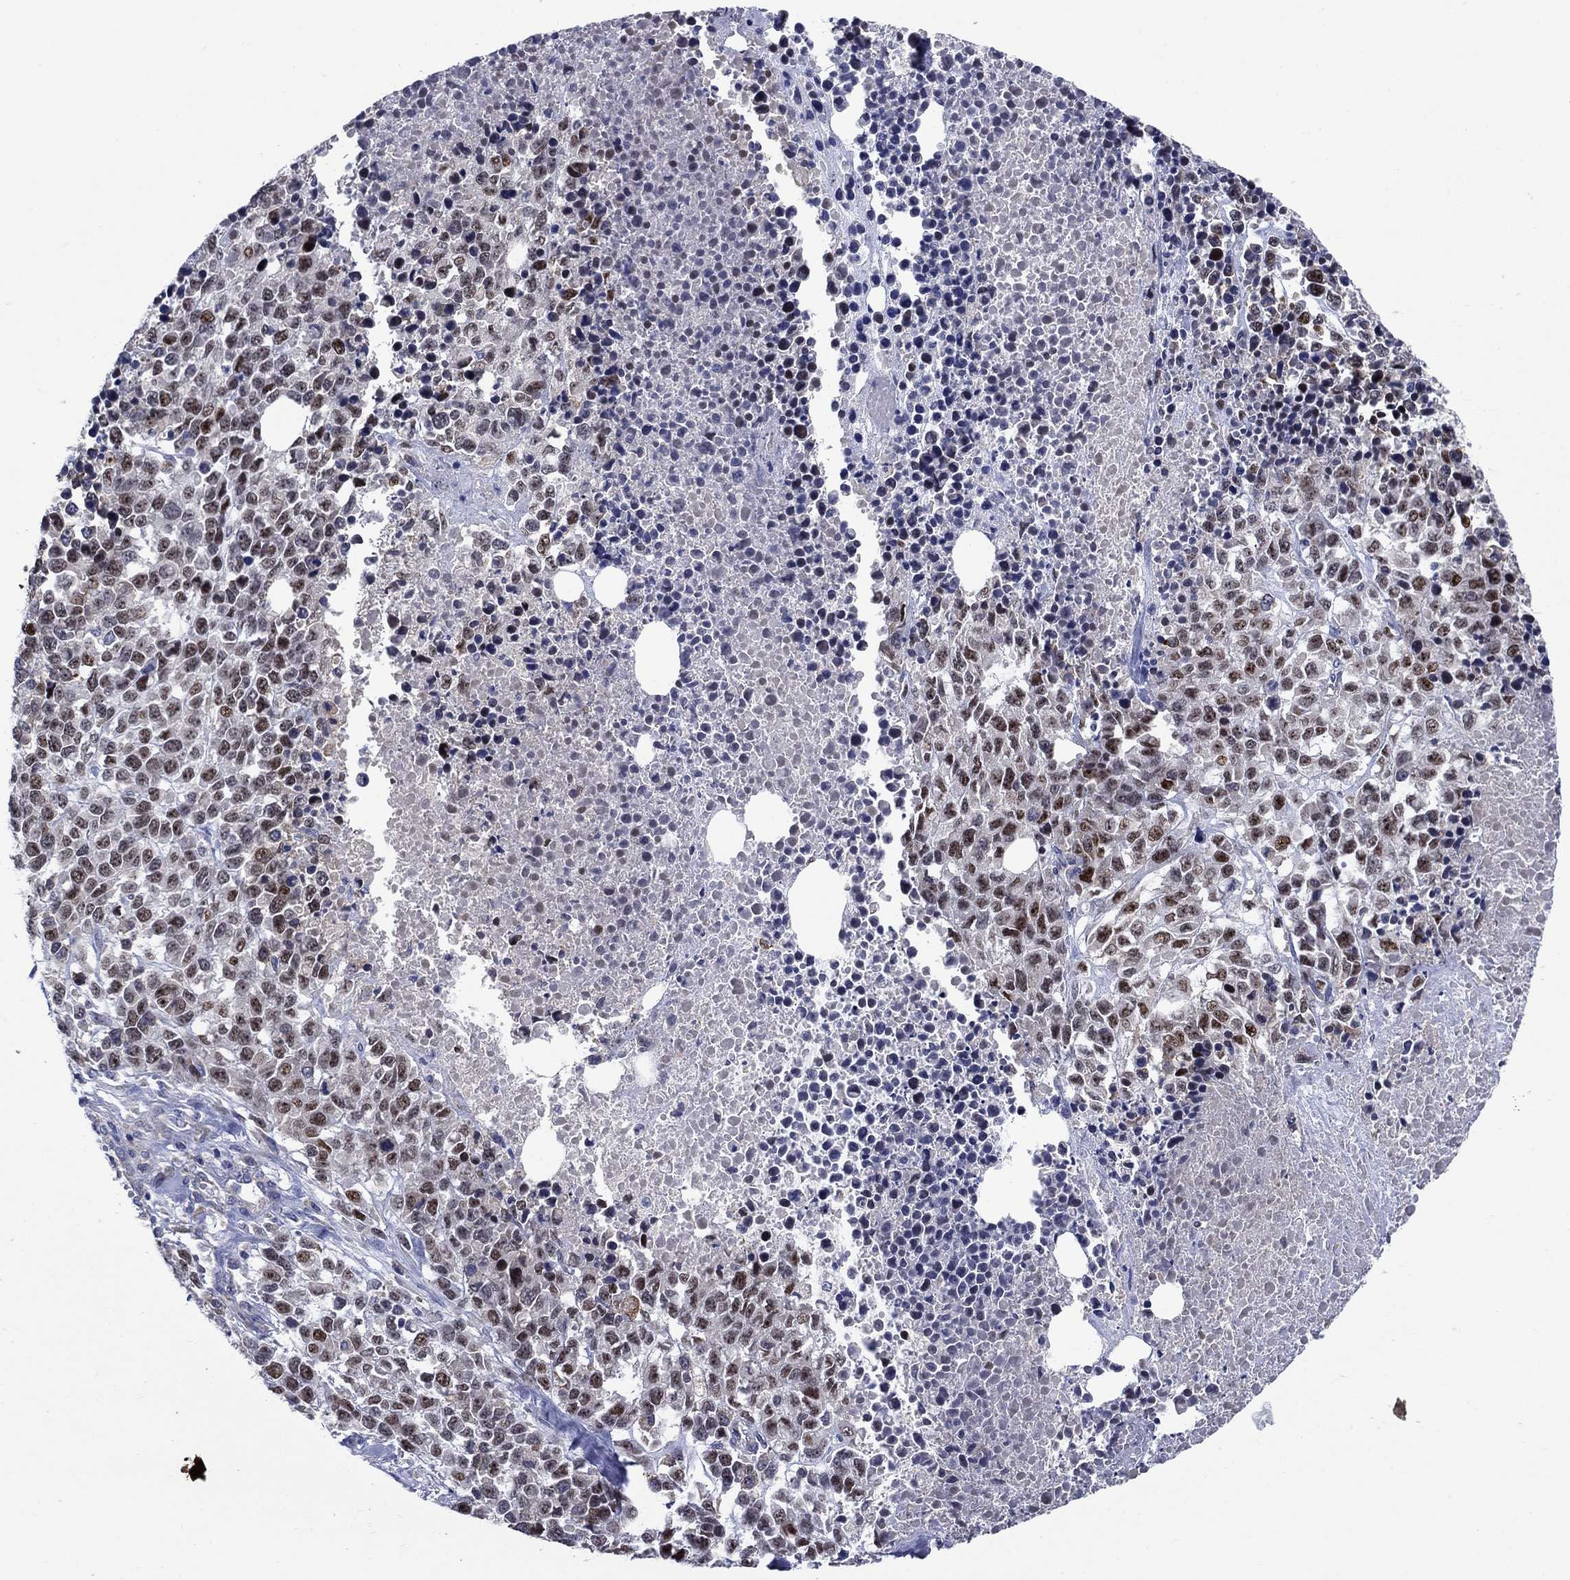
{"staining": {"intensity": "moderate", "quantity": "<25%", "location": "nuclear"}, "tissue": "melanoma", "cell_type": "Tumor cells", "image_type": "cancer", "snomed": [{"axis": "morphology", "description": "Malignant melanoma, Metastatic site"}, {"axis": "topography", "description": "Skin"}], "caption": "Tumor cells show low levels of moderate nuclear positivity in about <25% of cells in malignant melanoma (metastatic site).", "gene": "SULT2B1", "patient": {"sex": "male", "age": 84}}